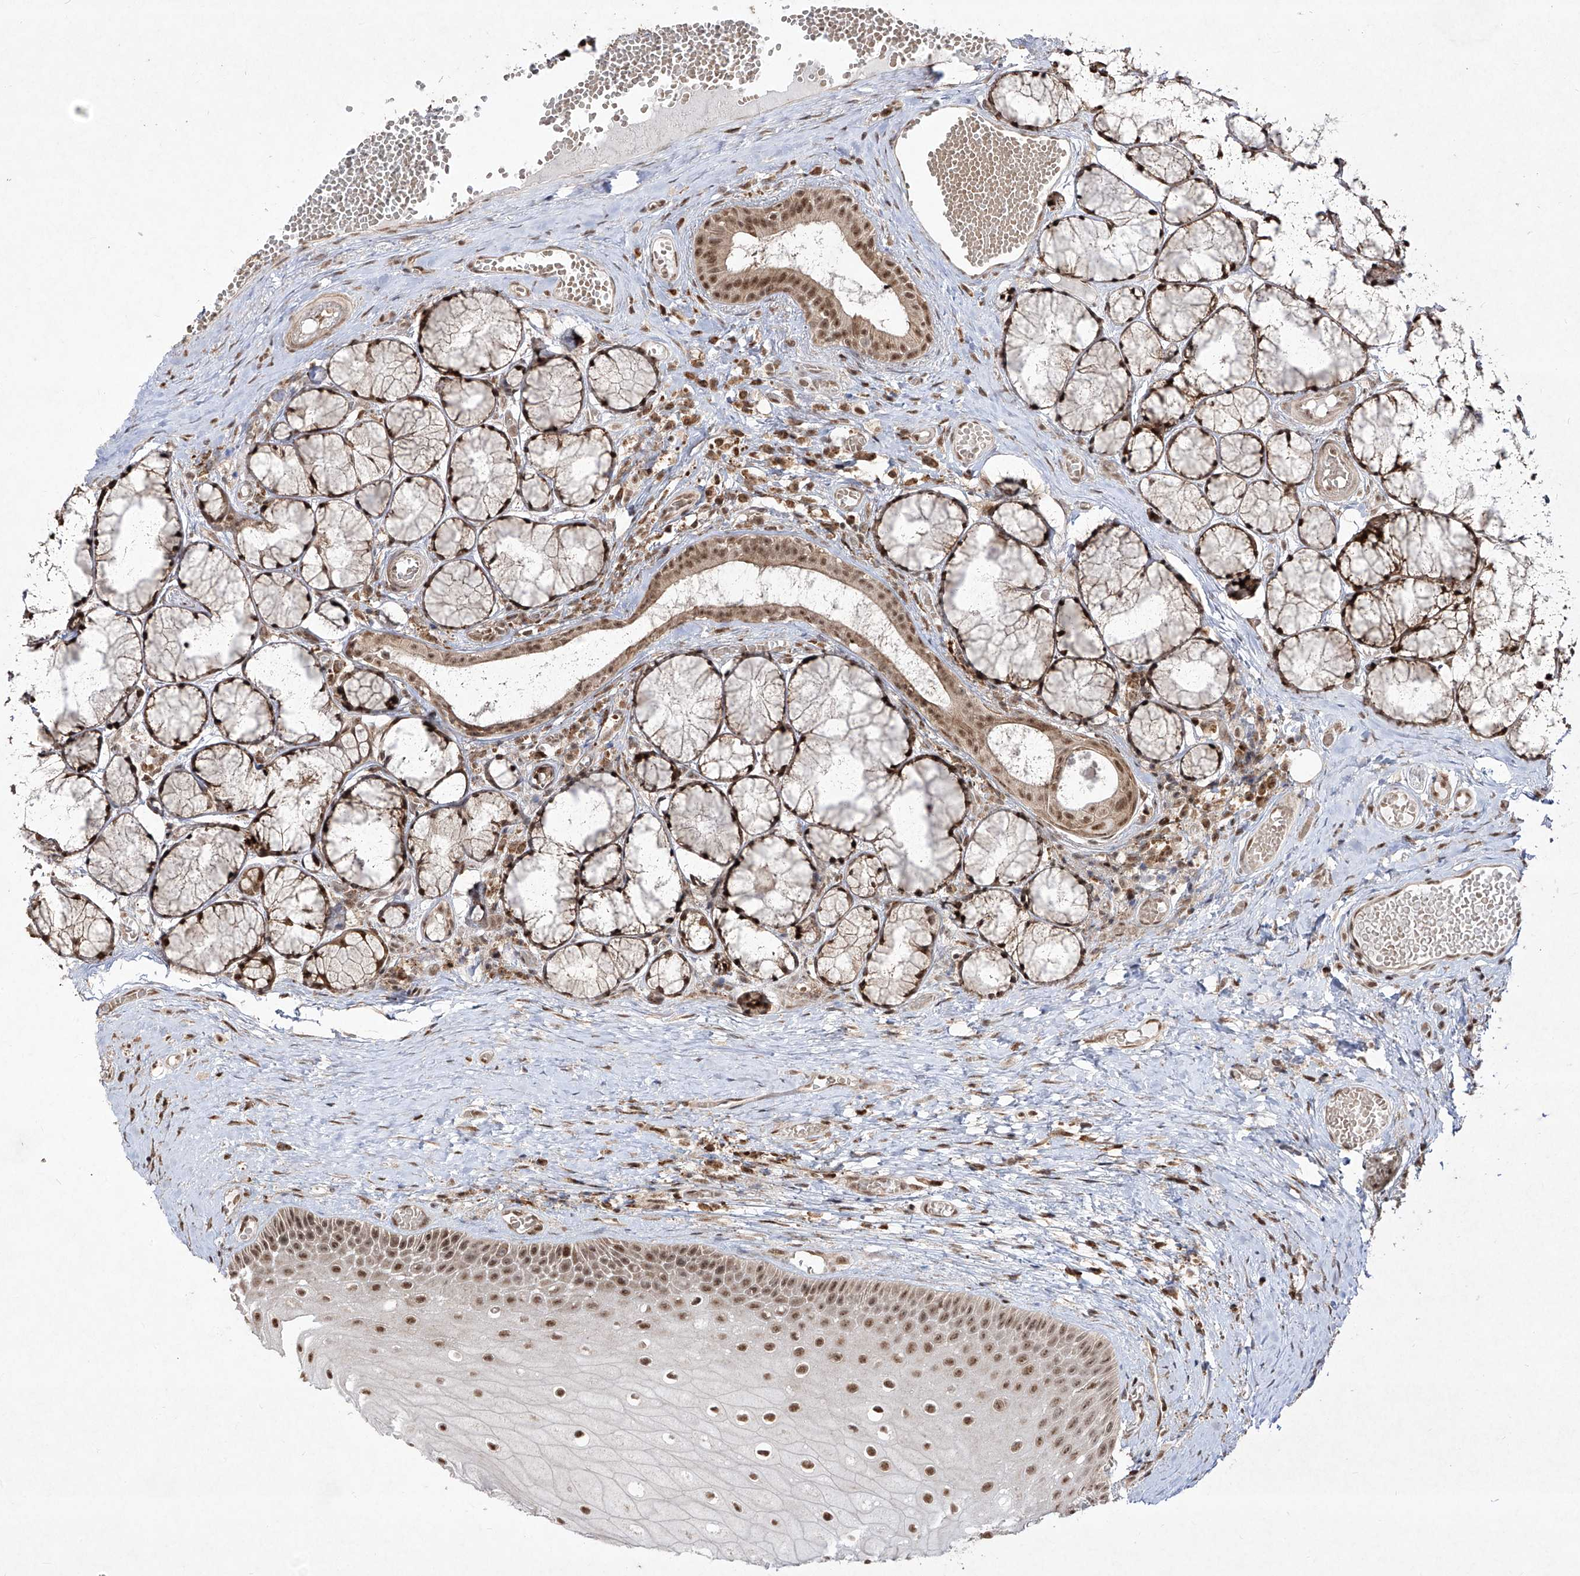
{"staining": {"intensity": "moderate", "quantity": ">75%", "location": "nuclear"}, "tissue": "oral mucosa", "cell_type": "Squamous epithelial cells", "image_type": "normal", "snomed": [{"axis": "morphology", "description": "Normal tissue, NOS"}, {"axis": "topography", "description": "Oral tissue"}], "caption": "Squamous epithelial cells show medium levels of moderate nuclear staining in about >75% of cells in unremarkable oral mucosa.", "gene": "SNRNP27", "patient": {"sex": "male", "age": 66}}